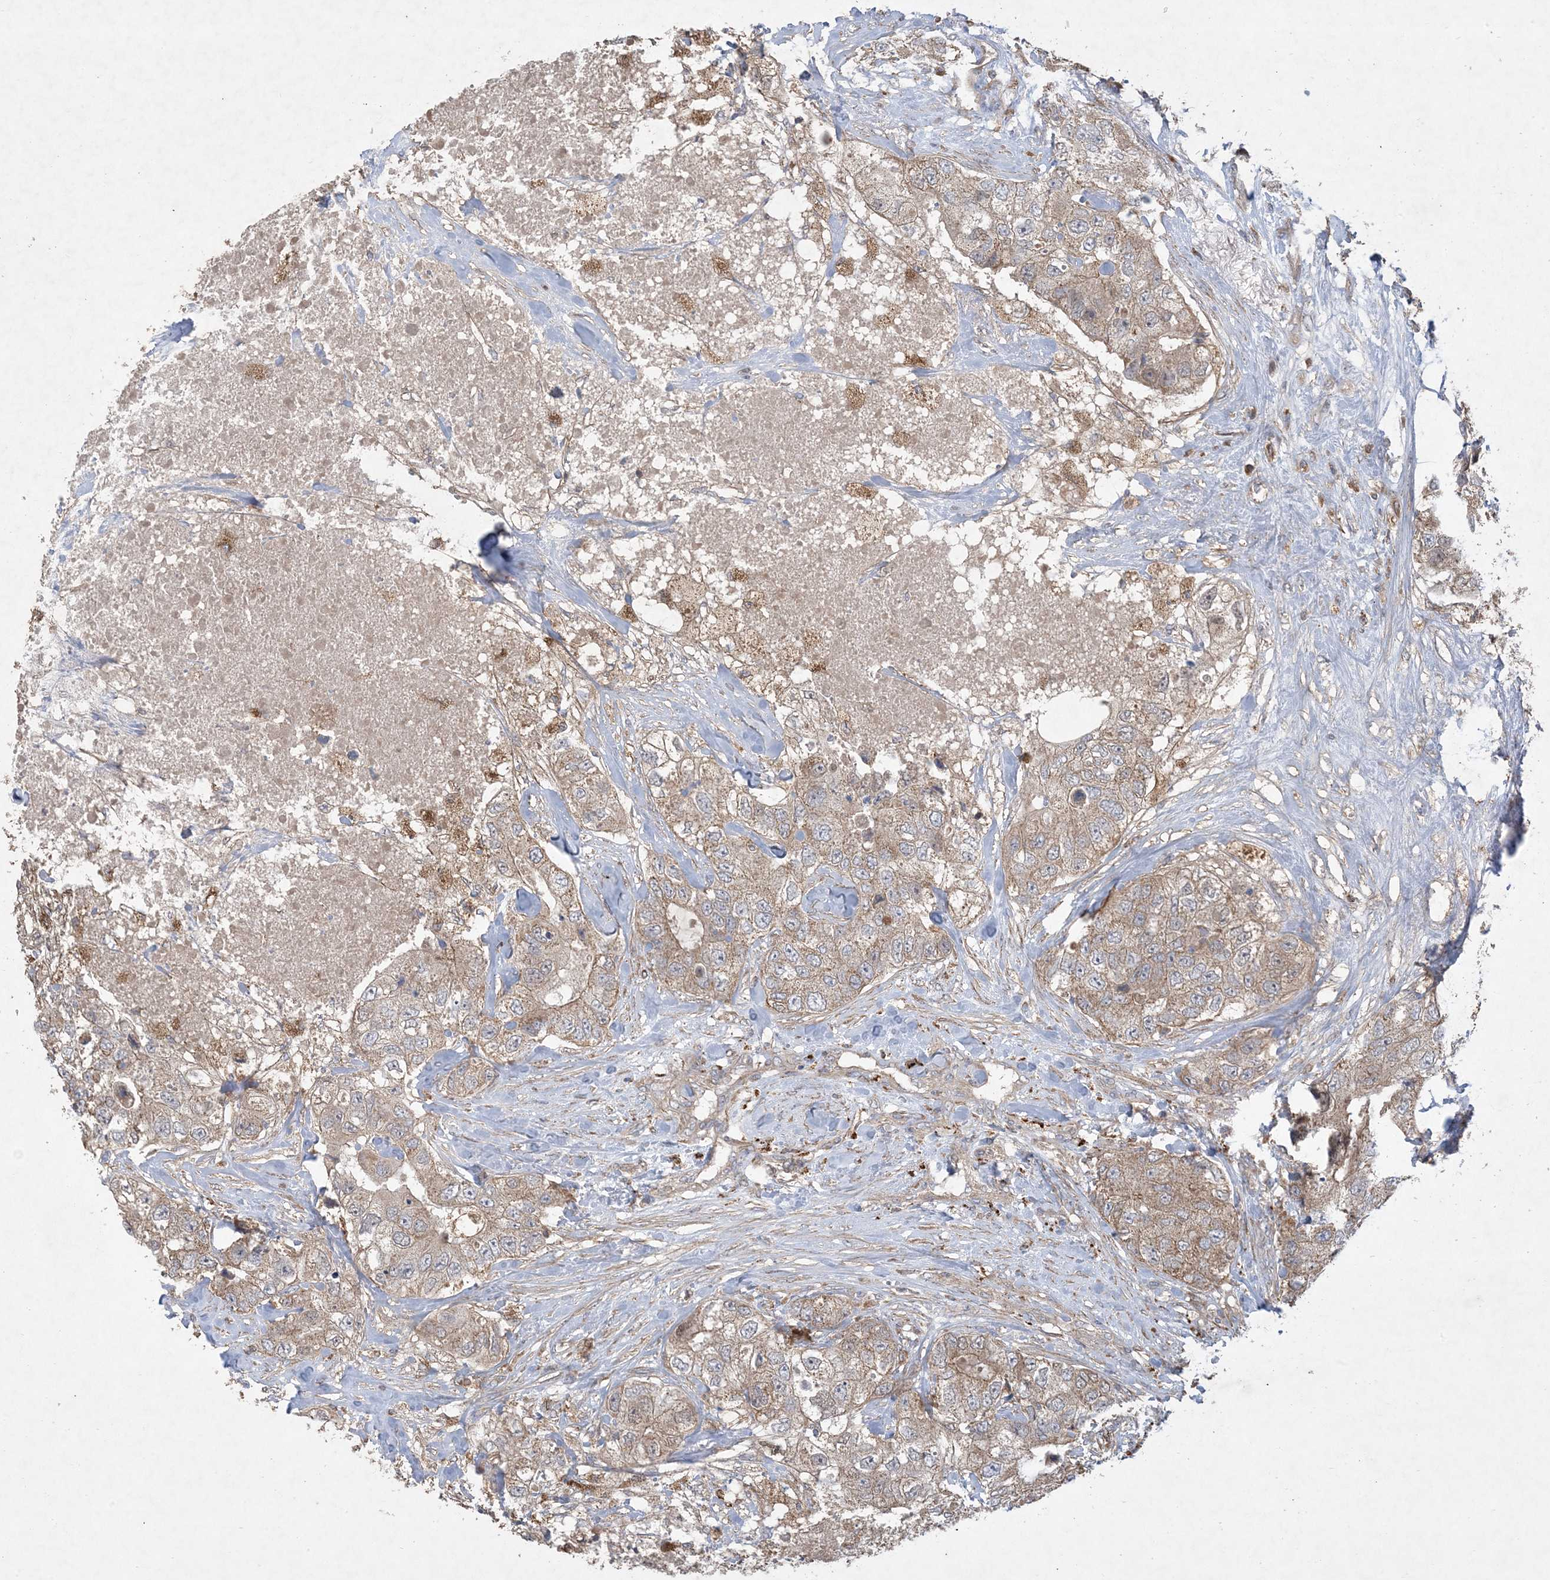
{"staining": {"intensity": "weak", "quantity": ">75%", "location": "cytoplasmic/membranous"}, "tissue": "breast cancer", "cell_type": "Tumor cells", "image_type": "cancer", "snomed": [{"axis": "morphology", "description": "Duct carcinoma"}, {"axis": "topography", "description": "Breast"}], "caption": "Breast cancer stained for a protein displays weak cytoplasmic/membranous positivity in tumor cells.", "gene": "MASP2", "patient": {"sex": "female", "age": 62}}